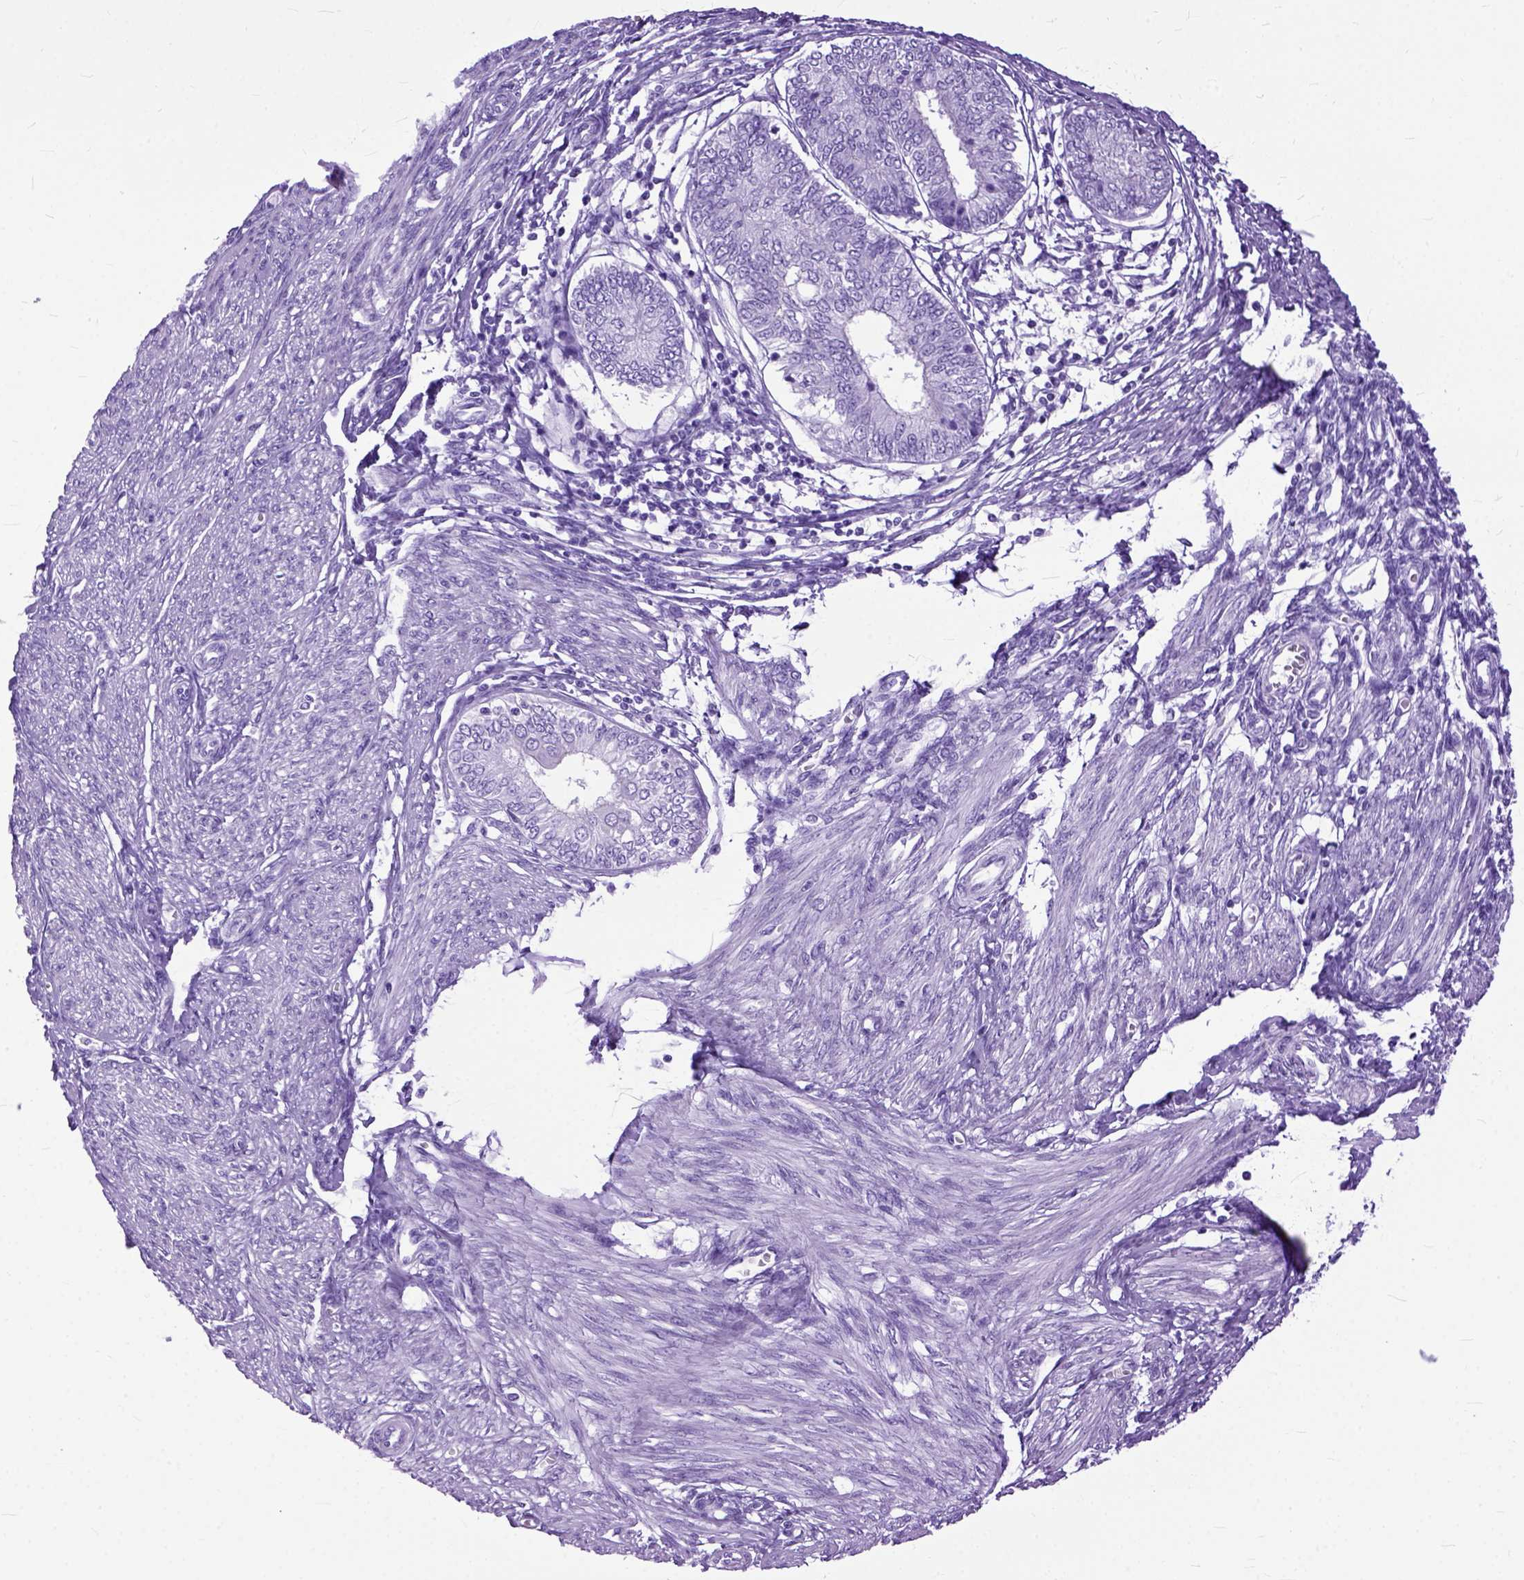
{"staining": {"intensity": "negative", "quantity": "none", "location": "none"}, "tissue": "endometrial cancer", "cell_type": "Tumor cells", "image_type": "cancer", "snomed": [{"axis": "morphology", "description": "Adenocarcinoma, NOS"}, {"axis": "topography", "description": "Endometrium"}], "caption": "A histopathology image of human endometrial cancer is negative for staining in tumor cells.", "gene": "GNGT1", "patient": {"sex": "female", "age": 68}}